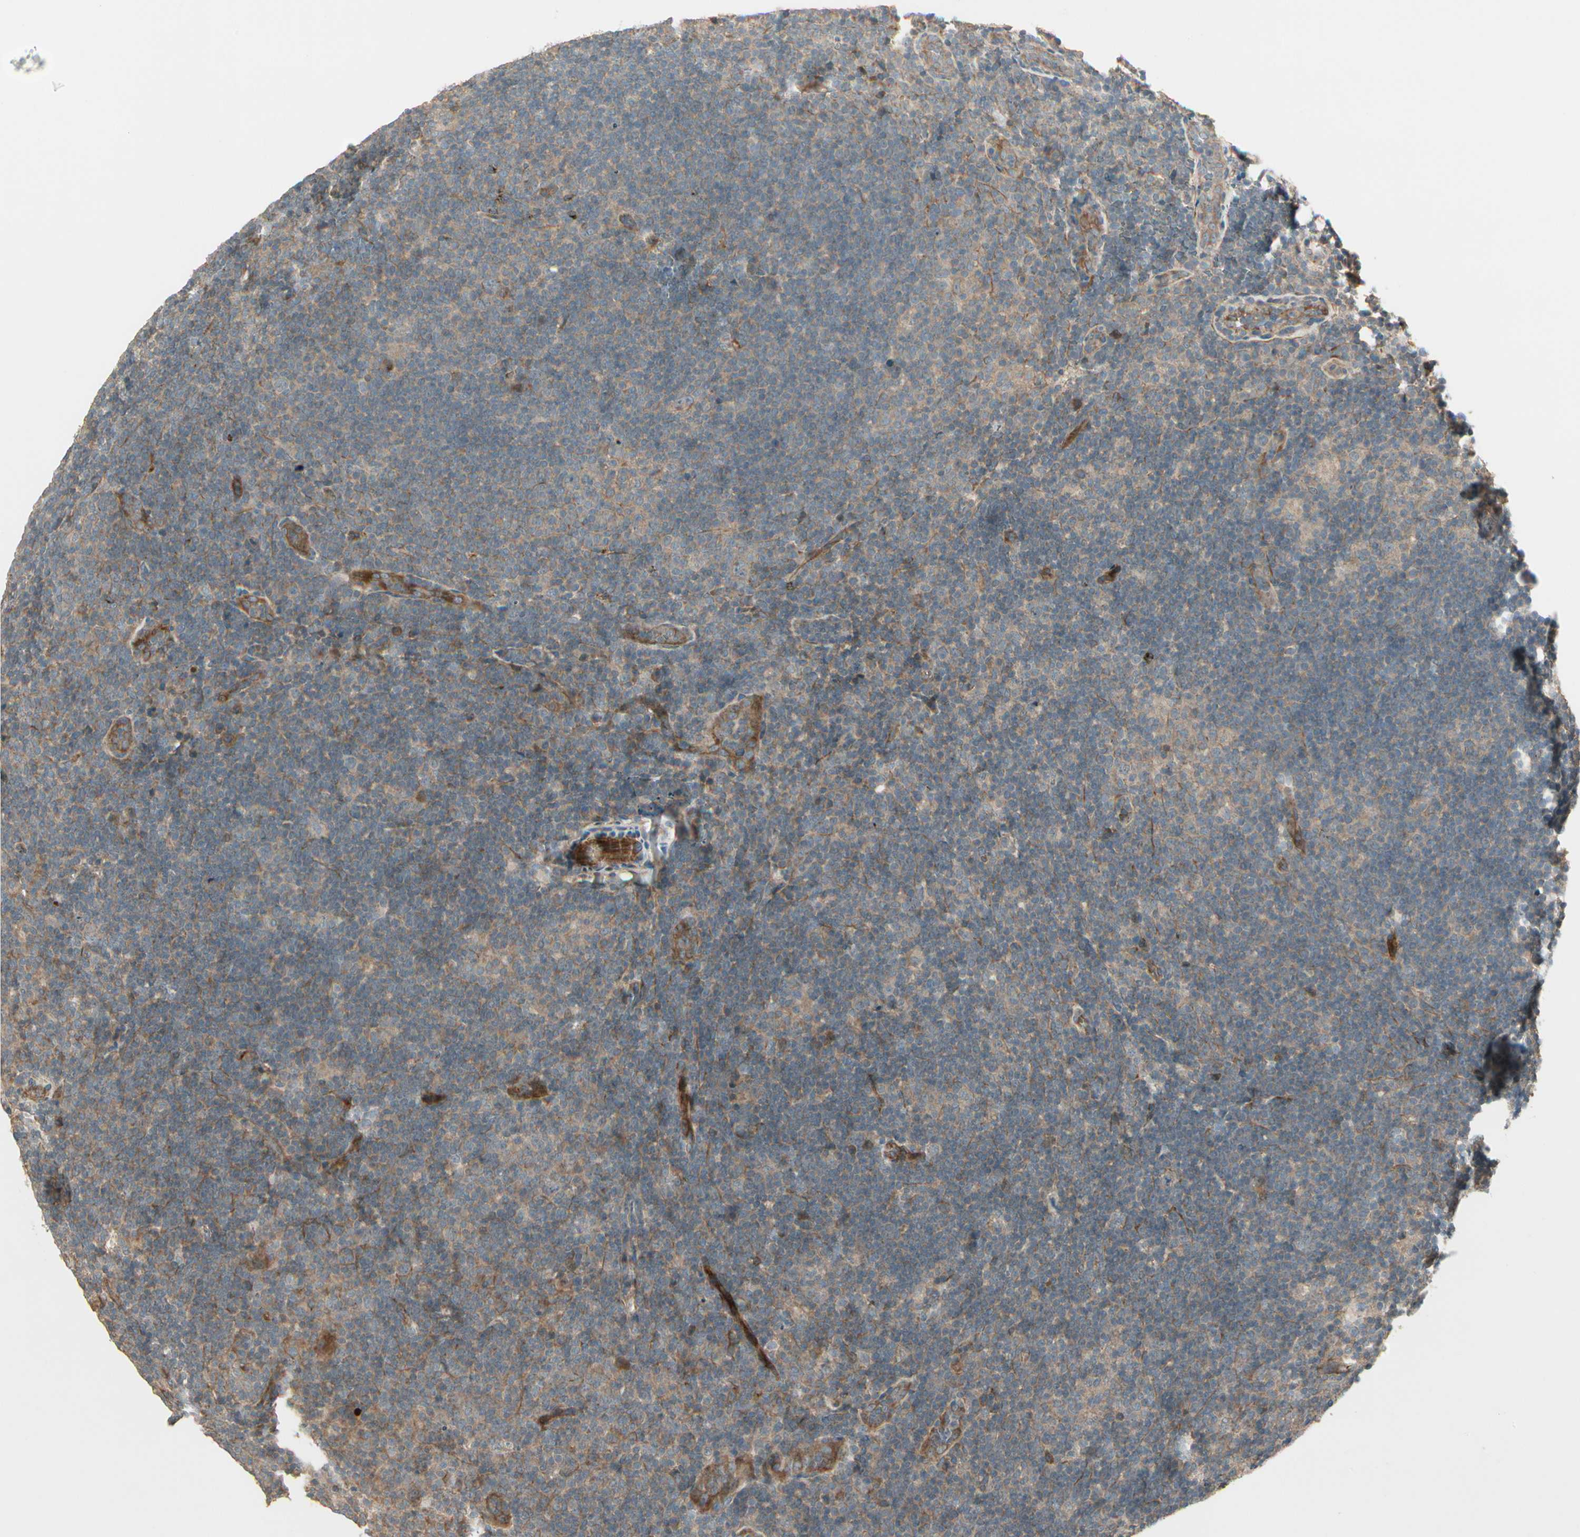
{"staining": {"intensity": "weak", "quantity": ">75%", "location": "cytoplasmic/membranous"}, "tissue": "lymphoma", "cell_type": "Tumor cells", "image_type": "cancer", "snomed": [{"axis": "morphology", "description": "Hodgkin's disease, NOS"}, {"axis": "topography", "description": "Lymph node"}], "caption": "Protein staining of lymphoma tissue displays weak cytoplasmic/membranous staining in approximately >75% of tumor cells. The protein is stained brown, and the nuclei are stained in blue (DAB IHC with brightfield microscopy, high magnification).", "gene": "ACVR1", "patient": {"sex": "female", "age": 57}}